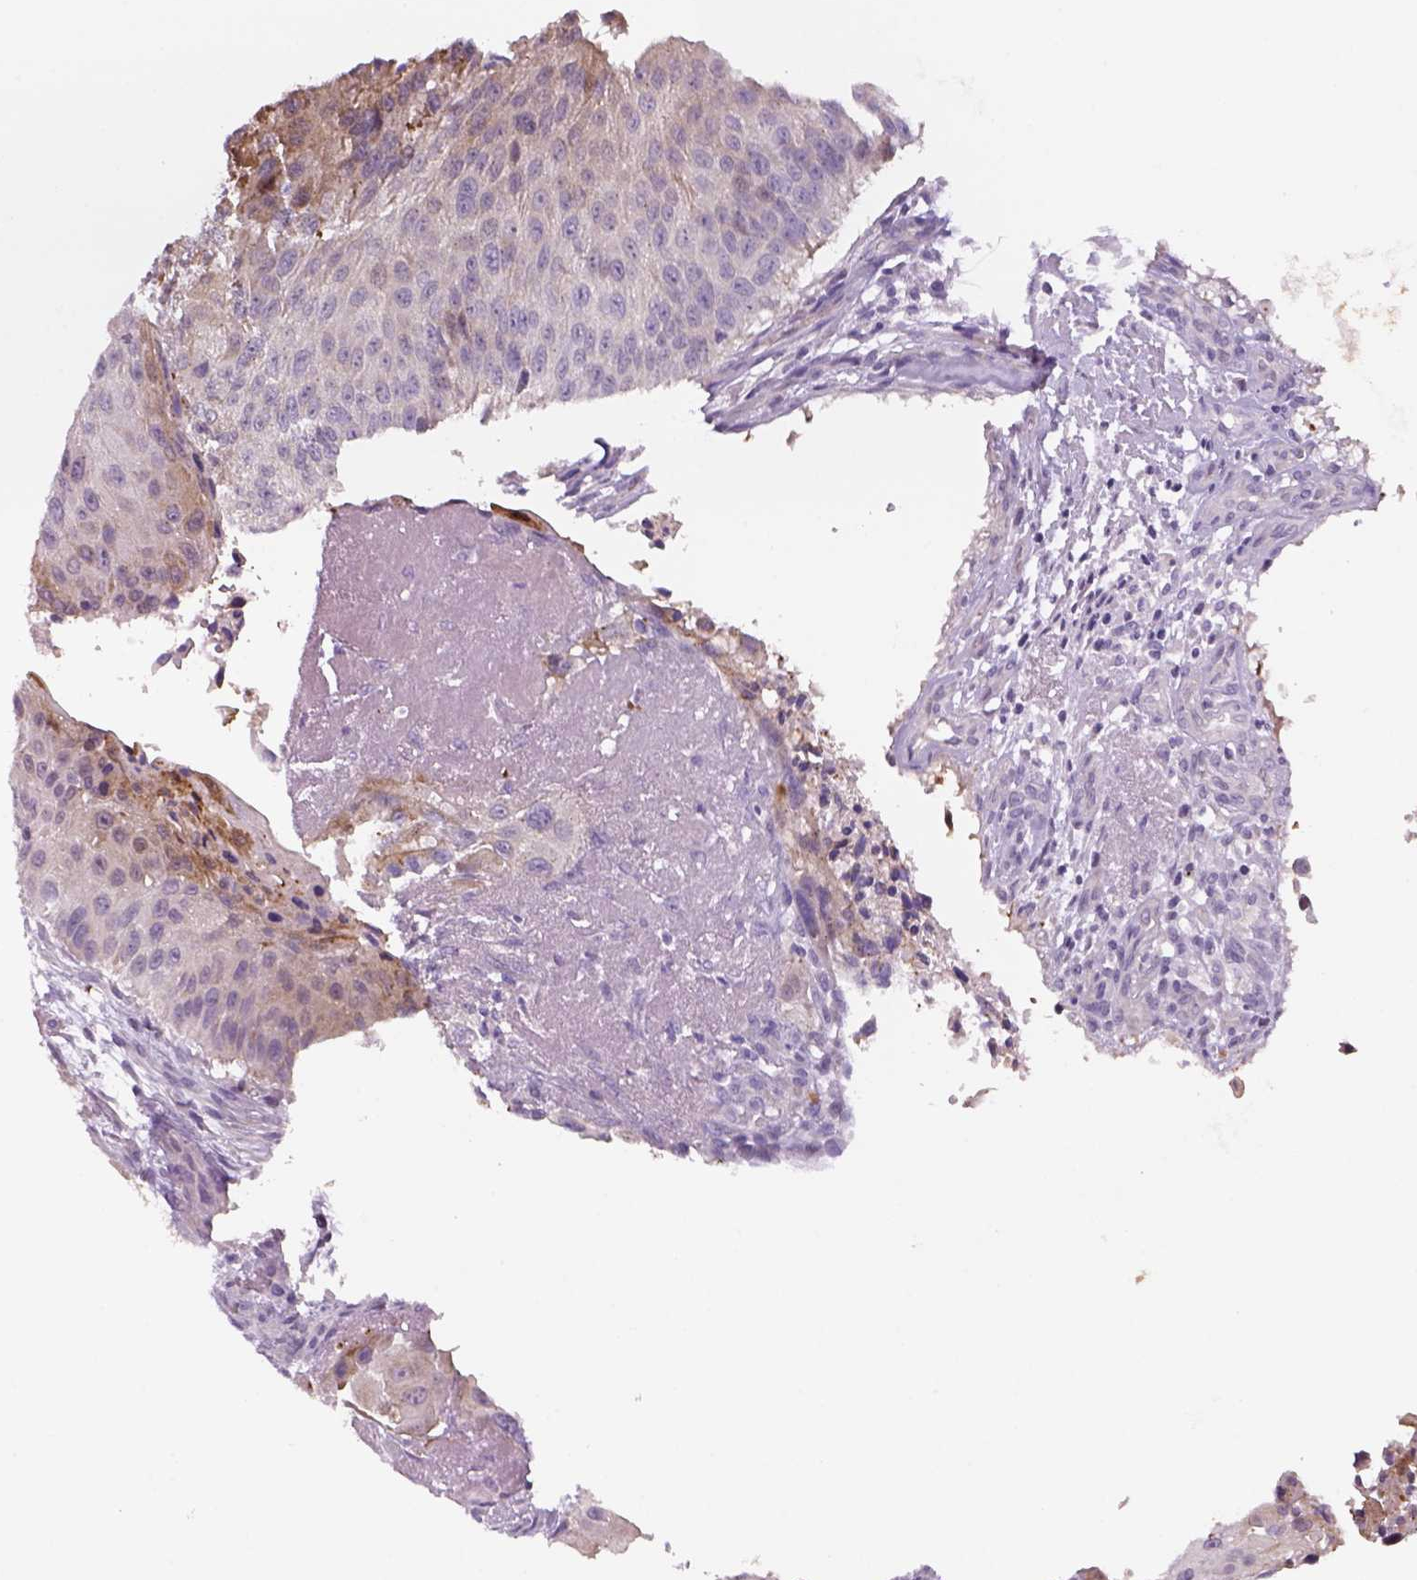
{"staining": {"intensity": "weak", "quantity": ">75%", "location": "cytoplasmic/membranous"}, "tissue": "urothelial cancer", "cell_type": "Tumor cells", "image_type": "cancer", "snomed": [{"axis": "morphology", "description": "Urothelial carcinoma, NOS"}, {"axis": "topography", "description": "Urinary bladder"}], "caption": "High-power microscopy captured an IHC photomicrograph of urothelial cancer, revealing weak cytoplasmic/membranous positivity in about >75% of tumor cells.", "gene": "ADGRV1", "patient": {"sex": "male", "age": 55}}